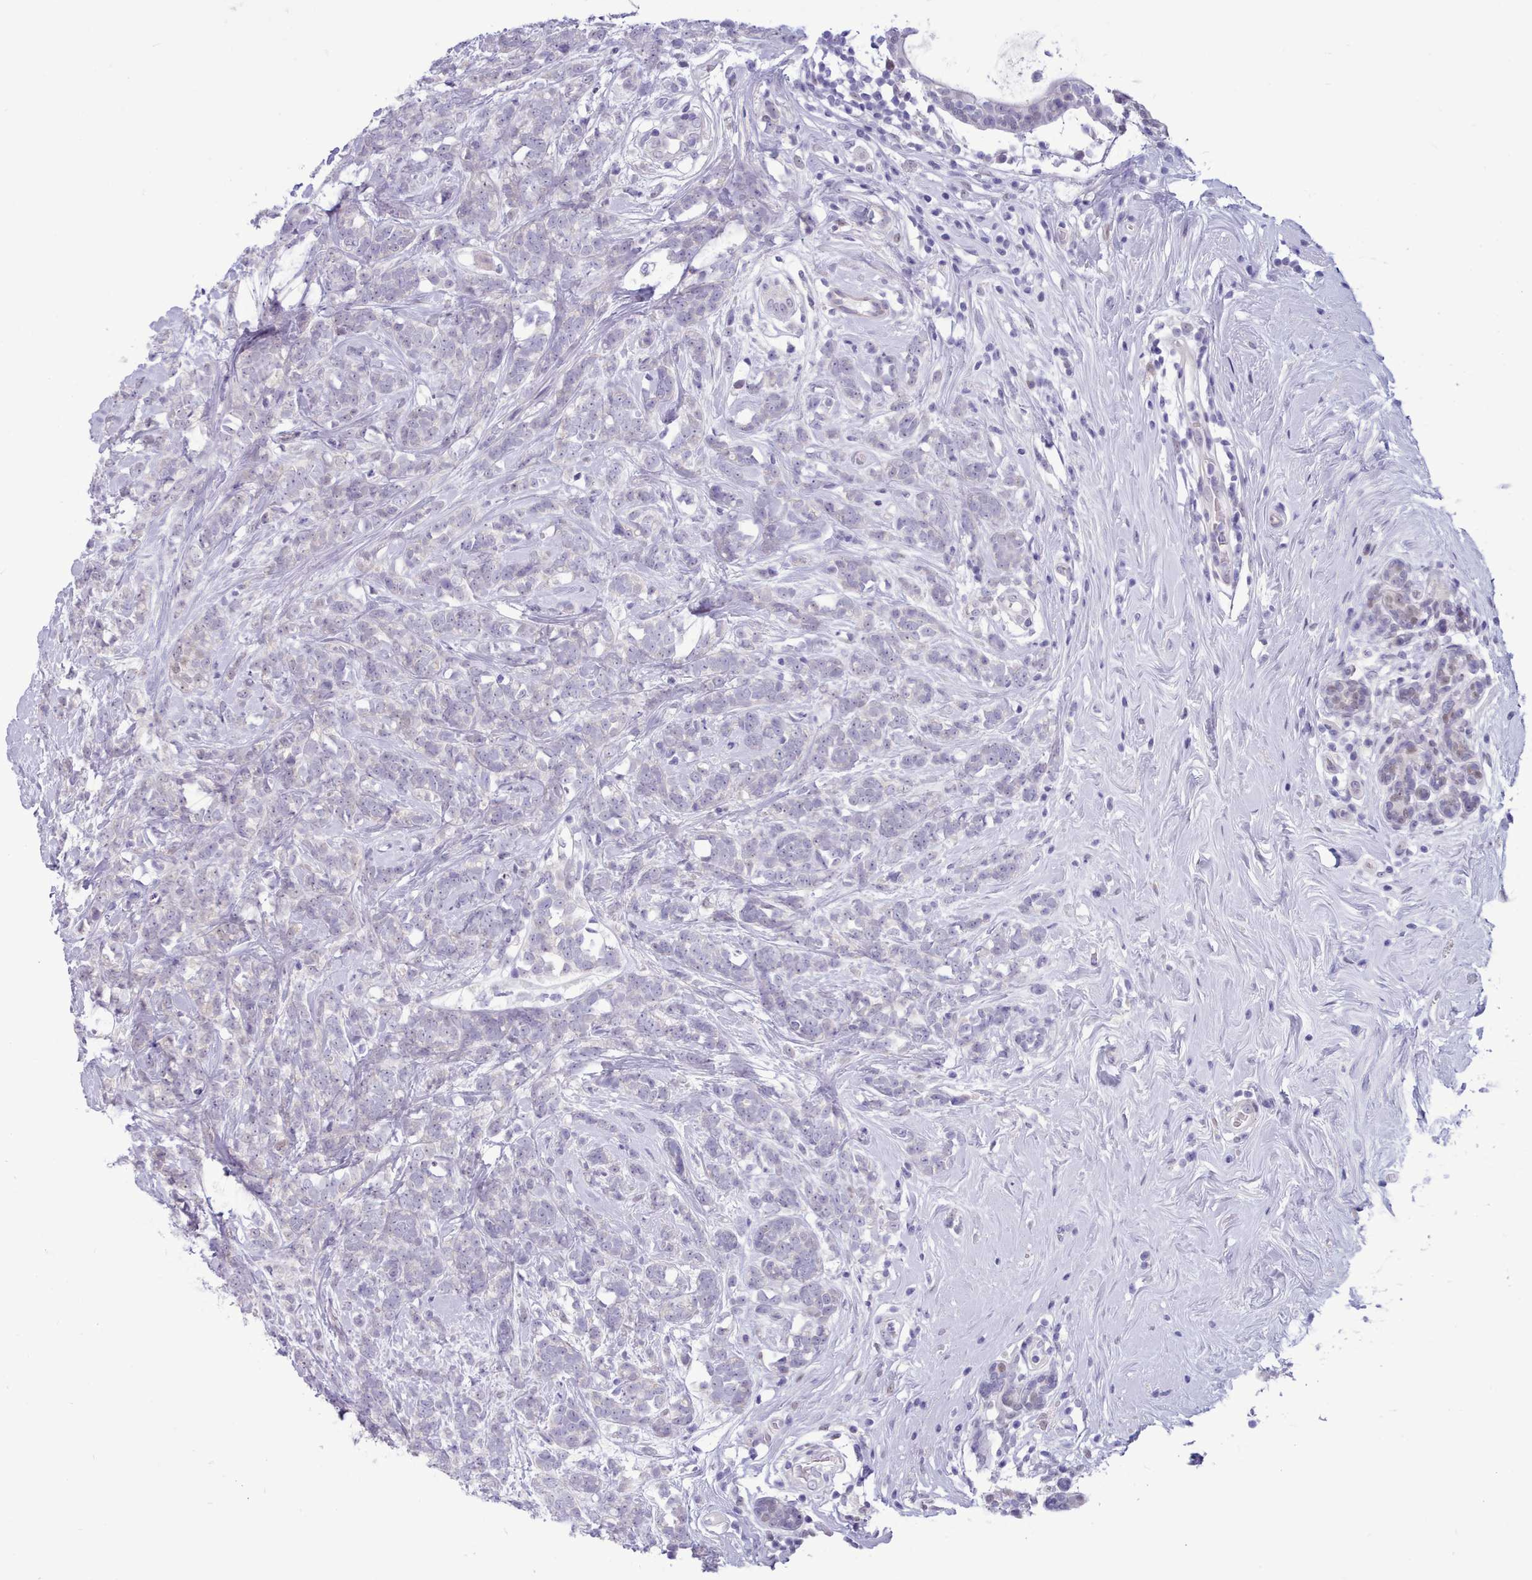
{"staining": {"intensity": "negative", "quantity": "none", "location": "none"}, "tissue": "breast cancer", "cell_type": "Tumor cells", "image_type": "cancer", "snomed": [{"axis": "morphology", "description": "Lobular carcinoma"}, {"axis": "topography", "description": "Breast"}], "caption": "This is an IHC micrograph of breast cancer (lobular carcinoma). There is no staining in tumor cells.", "gene": "TMEM253", "patient": {"sex": "female", "age": 58}}